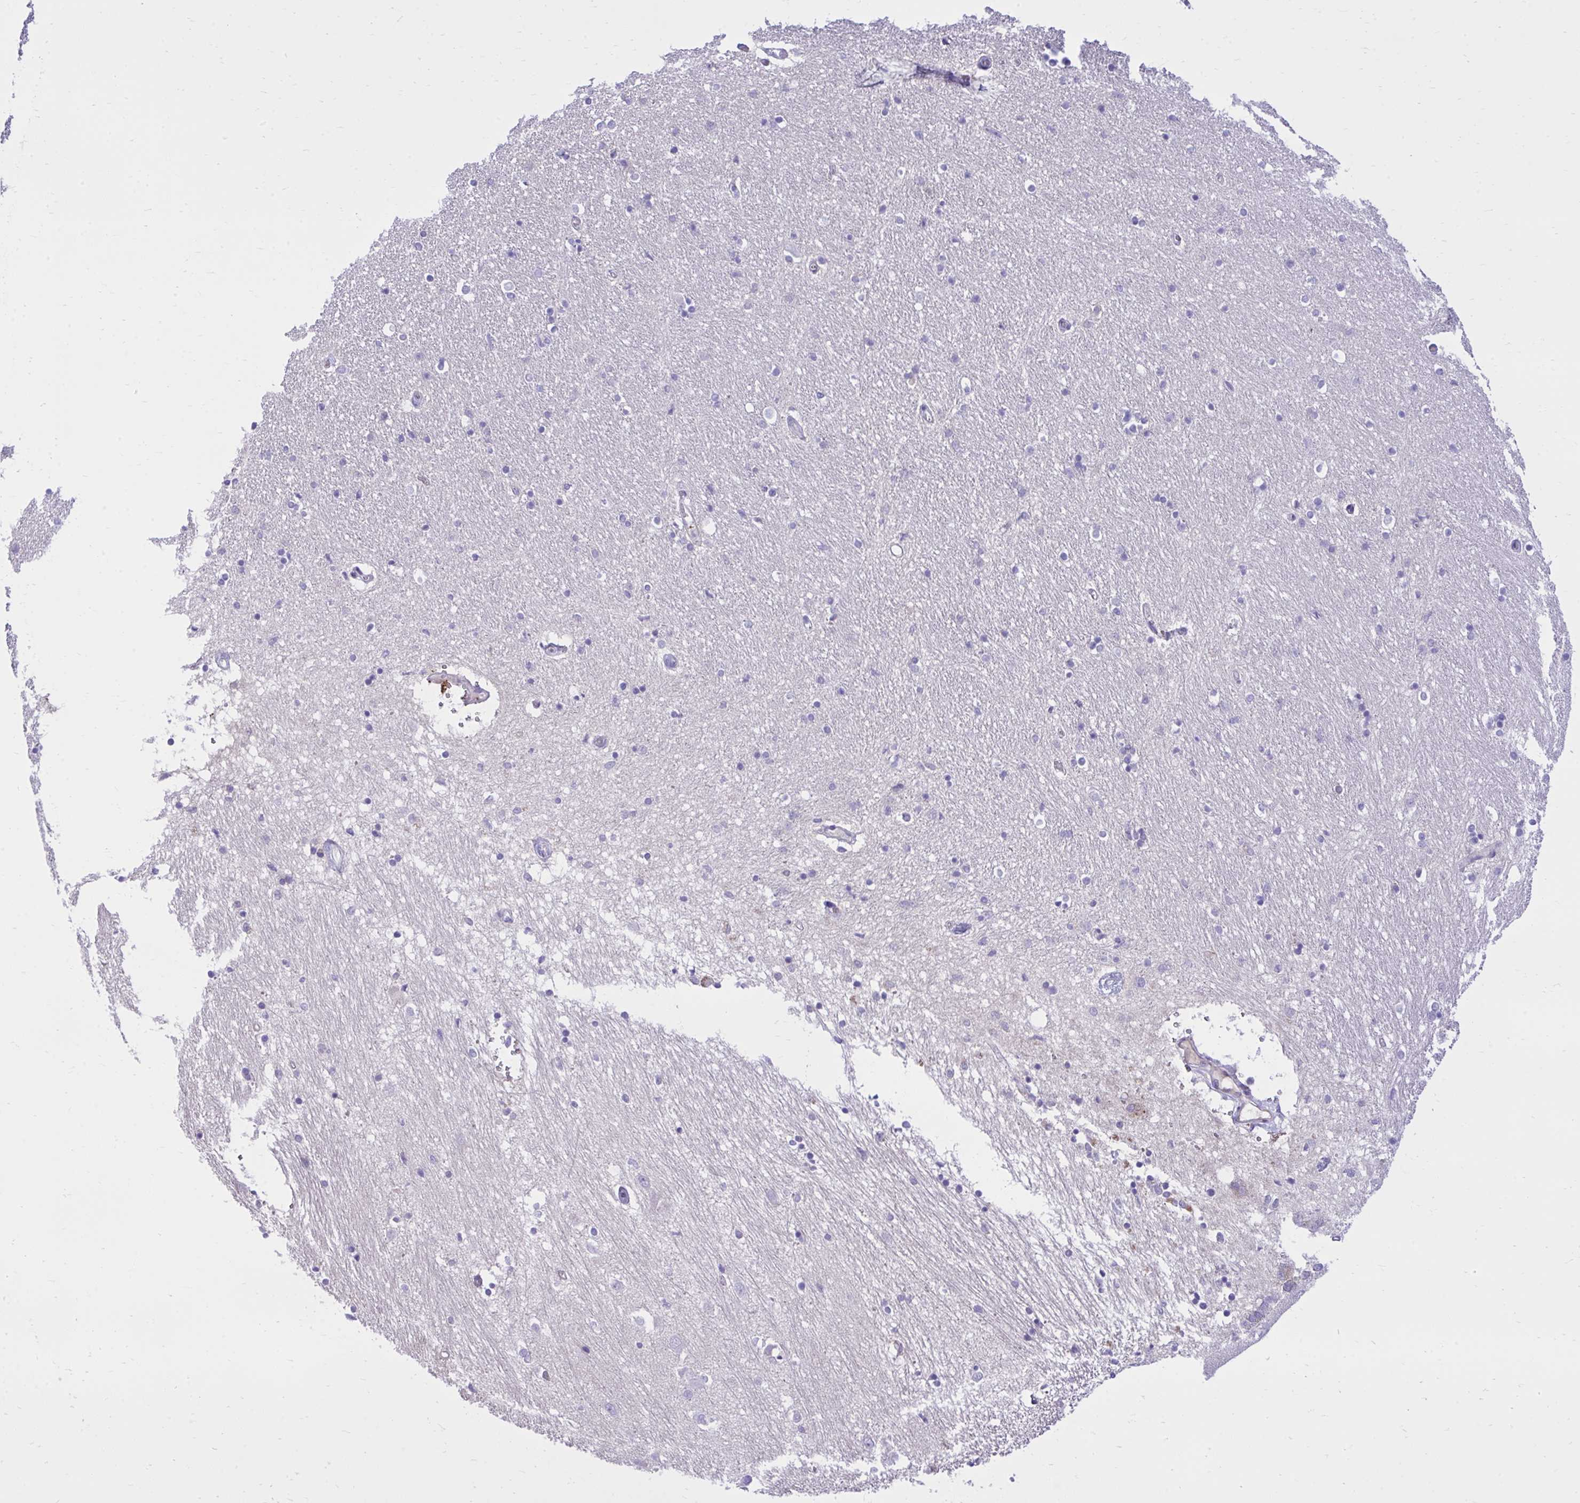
{"staining": {"intensity": "negative", "quantity": "none", "location": "none"}, "tissue": "caudate", "cell_type": "Glial cells", "image_type": "normal", "snomed": [{"axis": "morphology", "description": "Normal tissue, NOS"}, {"axis": "topography", "description": "Lateral ventricle wall"}, {"axis": "topography", "description": "Hippocampus"}], "caption": "Glial cells are negative for brown protein staining in unremarkable caudate.", "gene": "HRG", "patient": {"sex": "female", "age": 63}}